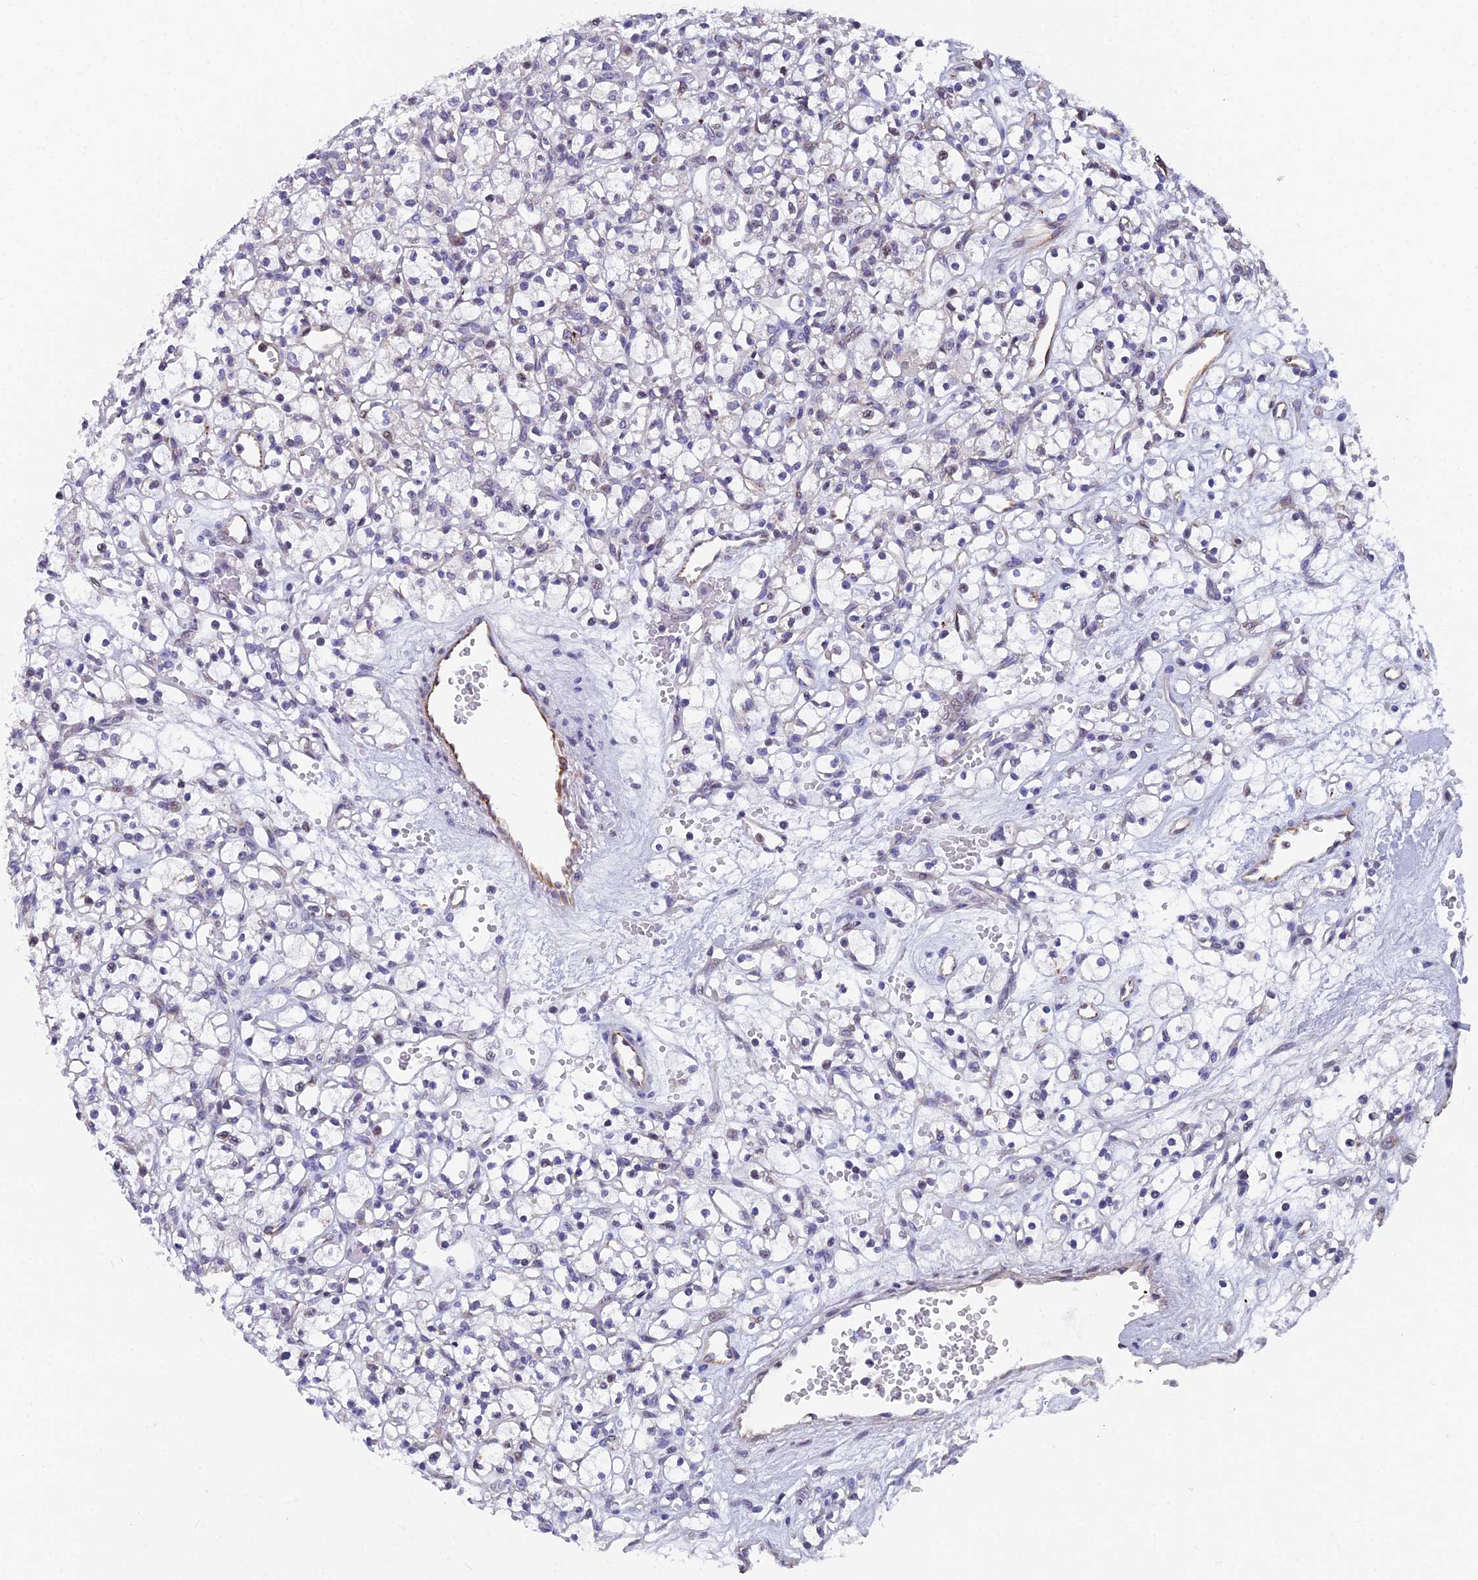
{"staining": {"intensity": "negative", "quantity": "none", "location": "none"}, "tissue": "renal cancer", "cell_type": "Tumor cells", "image_type": "cancer", "snomed": [{"axis": "morphology", "description": "Adenocarcinoma, NOS"}, {"axis": "topography", "description": "Kidney"}], "caption": "IHC image of neoplastic tissue: renal cancer stained with DAB (3,3'-diaminobenzidine) exhibits no significant protein staining in tumor cells. (IHC, brightfield microscopy, high magnification).", "gene": "XKR9", "patient": {"sex": "female", "age": 59}}